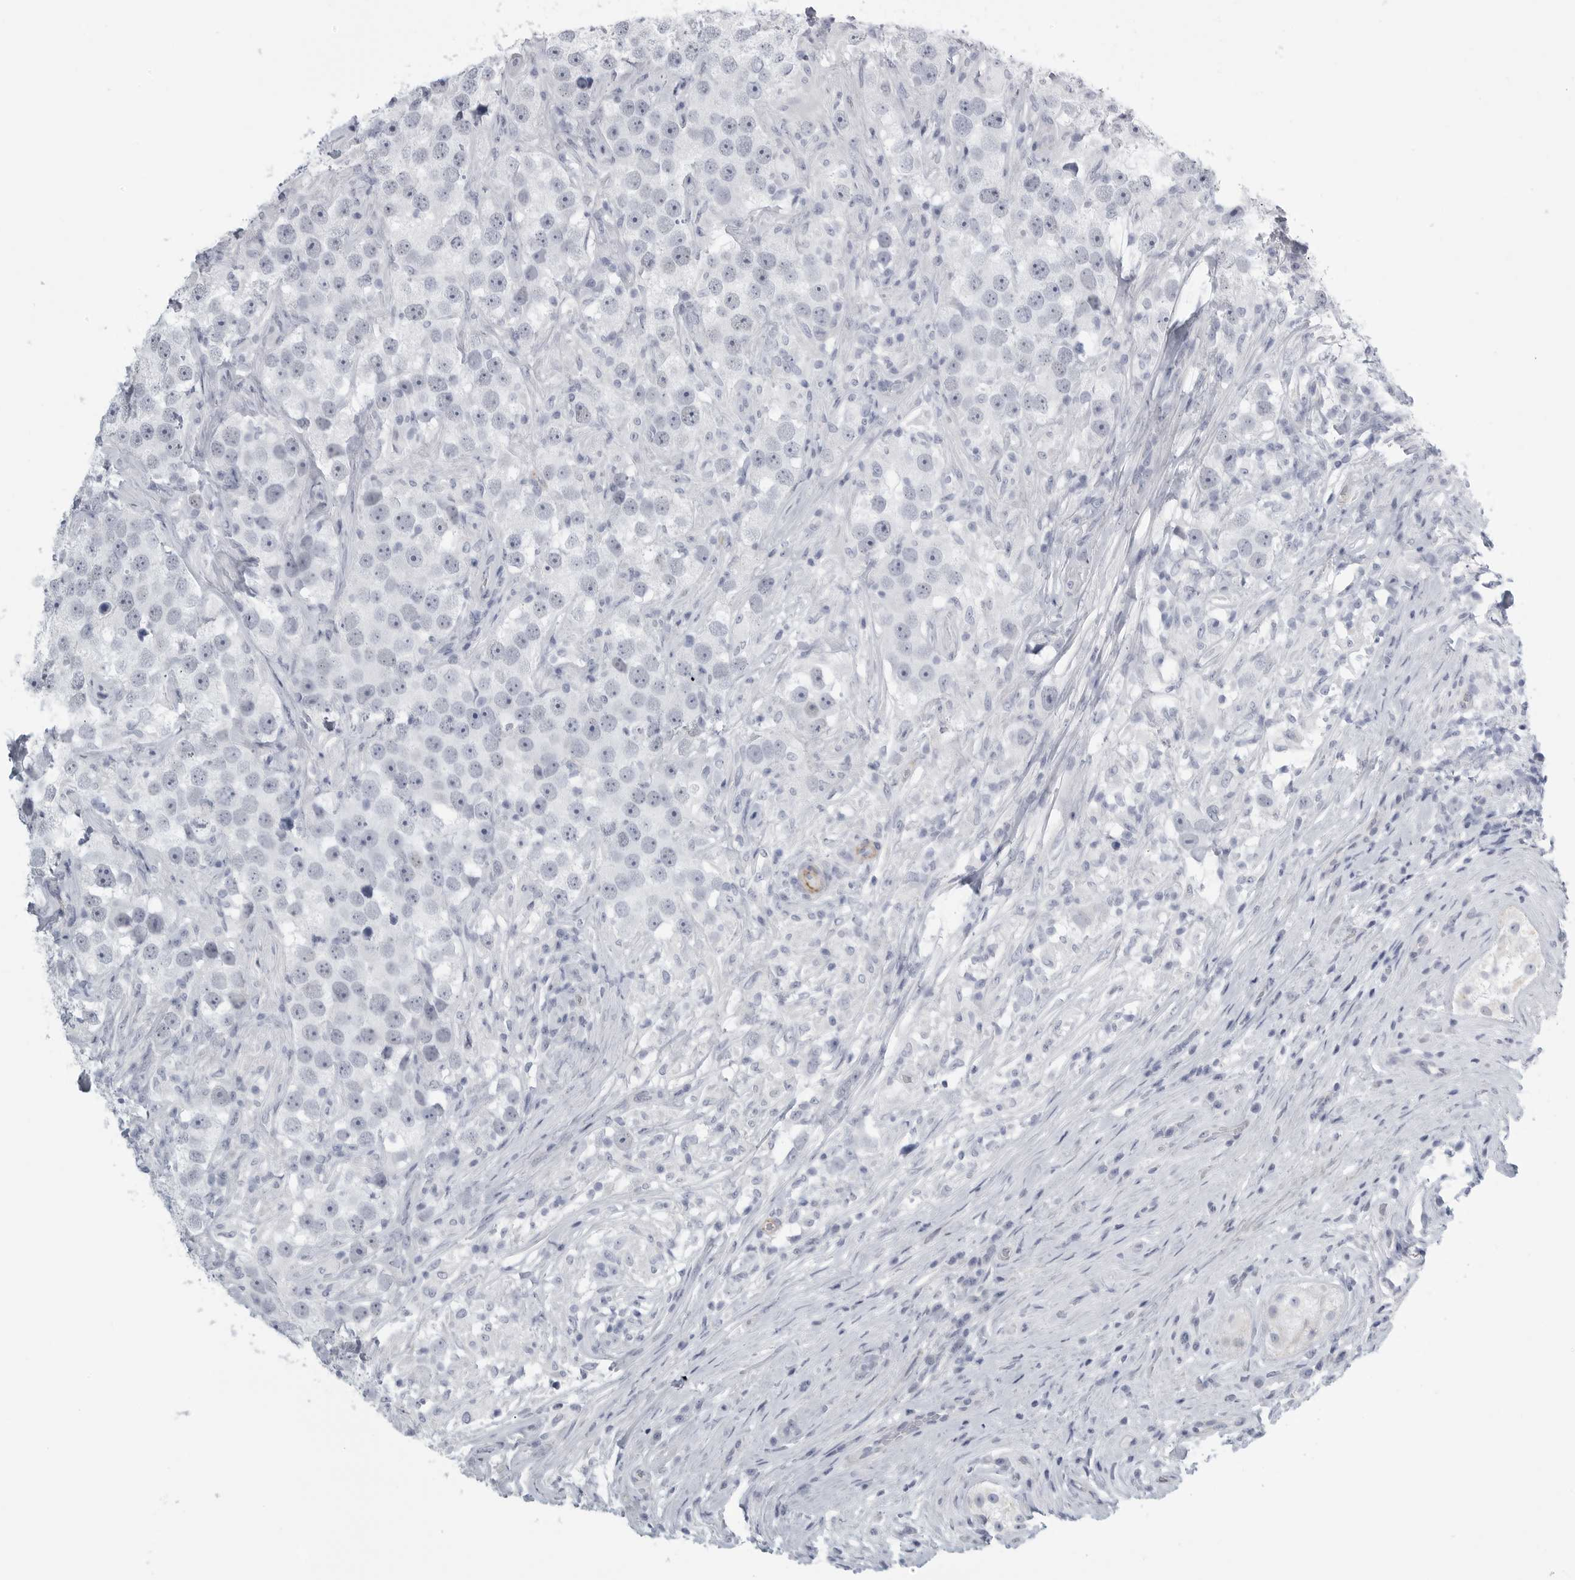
{"staining": {"intensity": "negative", "quantity": "none", "location": "none"}, "tissue": "testis cancer", "cell_type": "Tumor cells", "image_type": "cancer", "snomed": [{"axis": "morphology", "description": "Seminoma, NOS"}, {"axis": "topography", "description": "Testis"}], "caption": "This is an immunohistochemistry histopathology image of human testis seminoma. There is no positivity in tumor cells.", "gene": "TNR", "patient": {"sex": "male", "age": 49}}